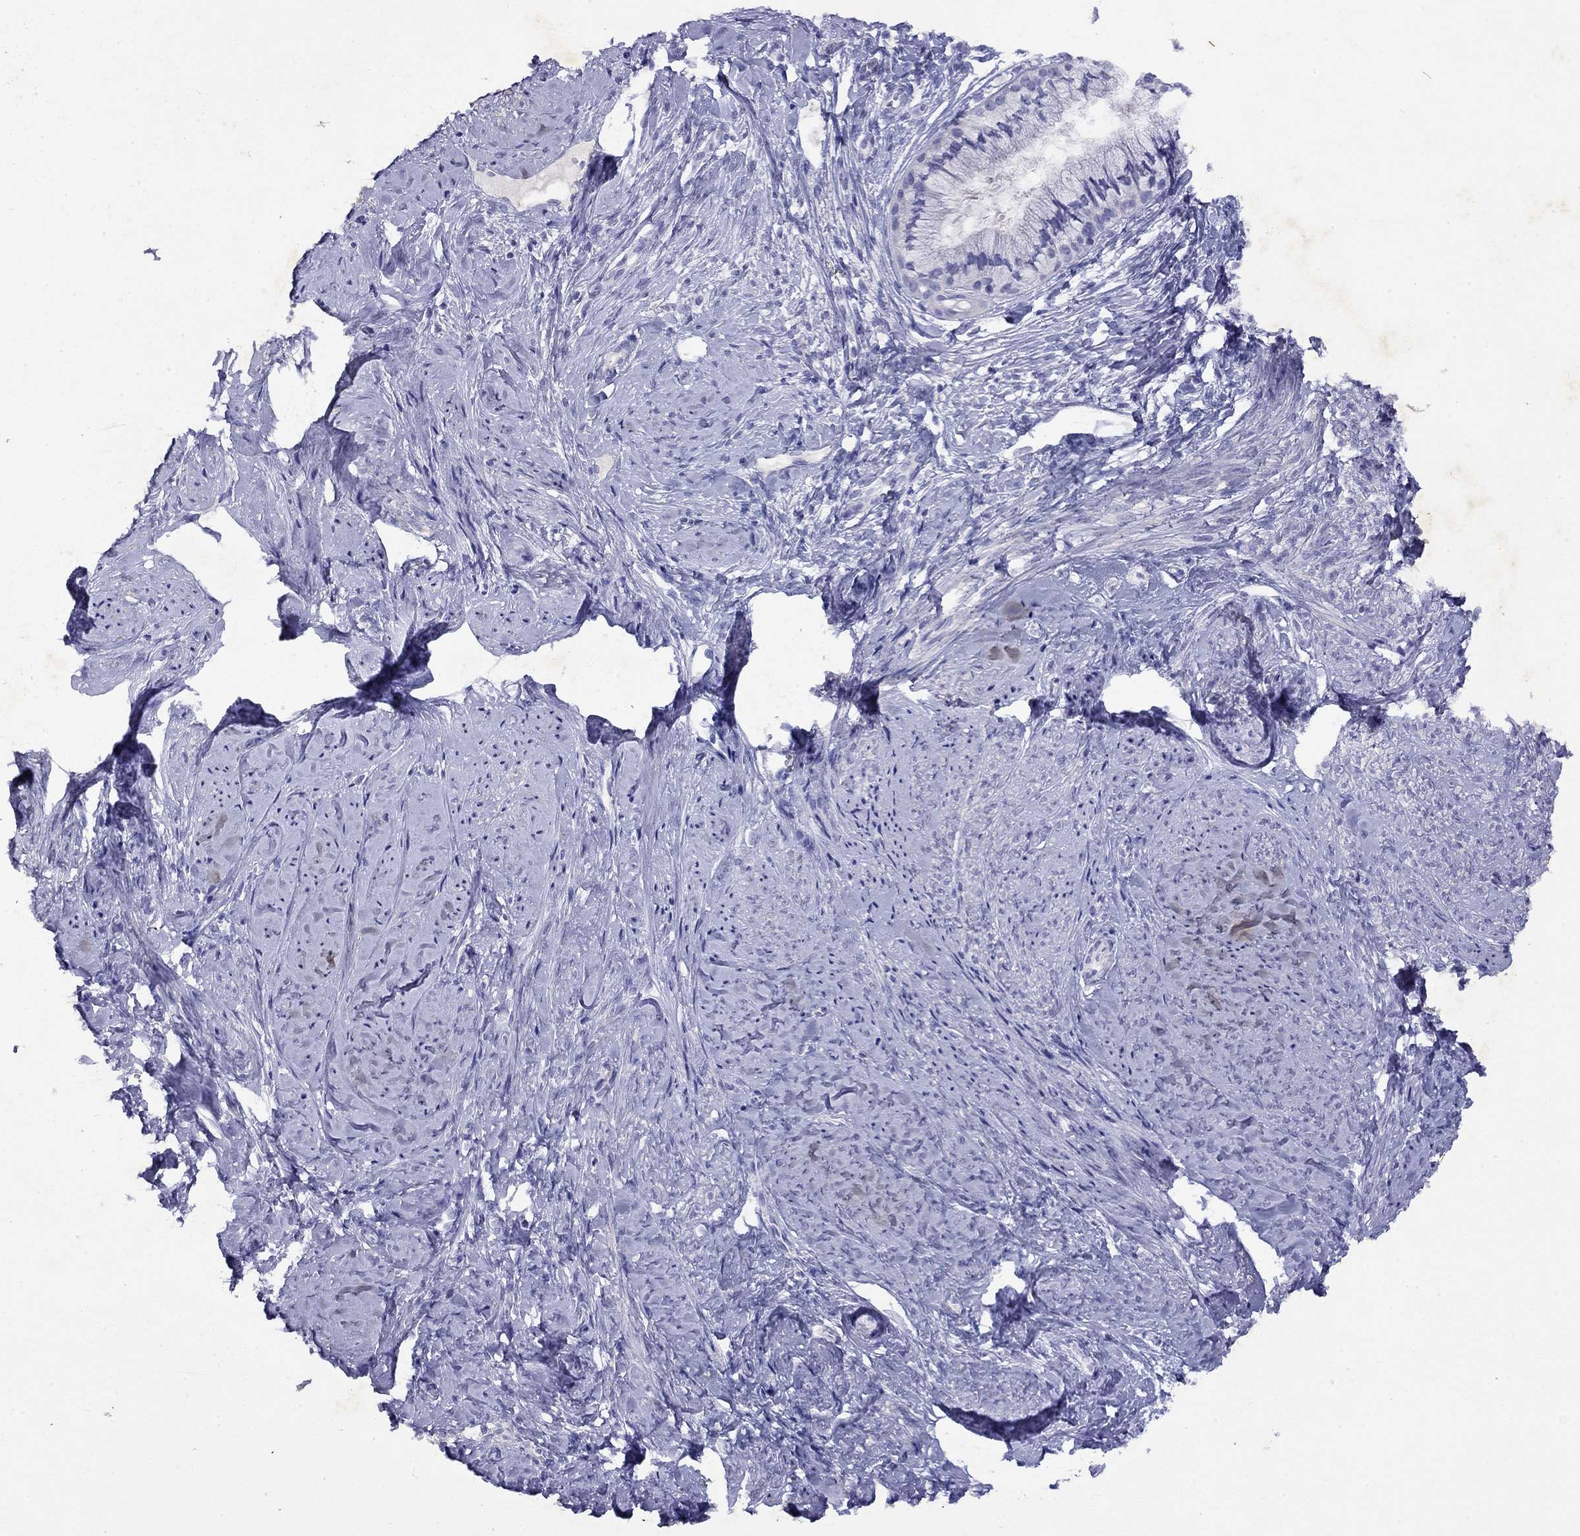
{"staining": {"intensity": "weak", "quantity": "<25%", "location": "cytoplasmic/membranous"}, "tissue": "smooth muscle", "cell_type": "Smooth muscle cells", "image_type": "normal", "snomed": [{"axis": "morphology", "description": "Normal tissue, NOS"}, {"axis": "topography", "description": "Smooth muscle"}], "caption": "The histopathology image reveals no staining of smooth muscle cells in benign smooth muscle.", "gene": "GNAT3", "patient": {"sex": "female", "age": 48}}